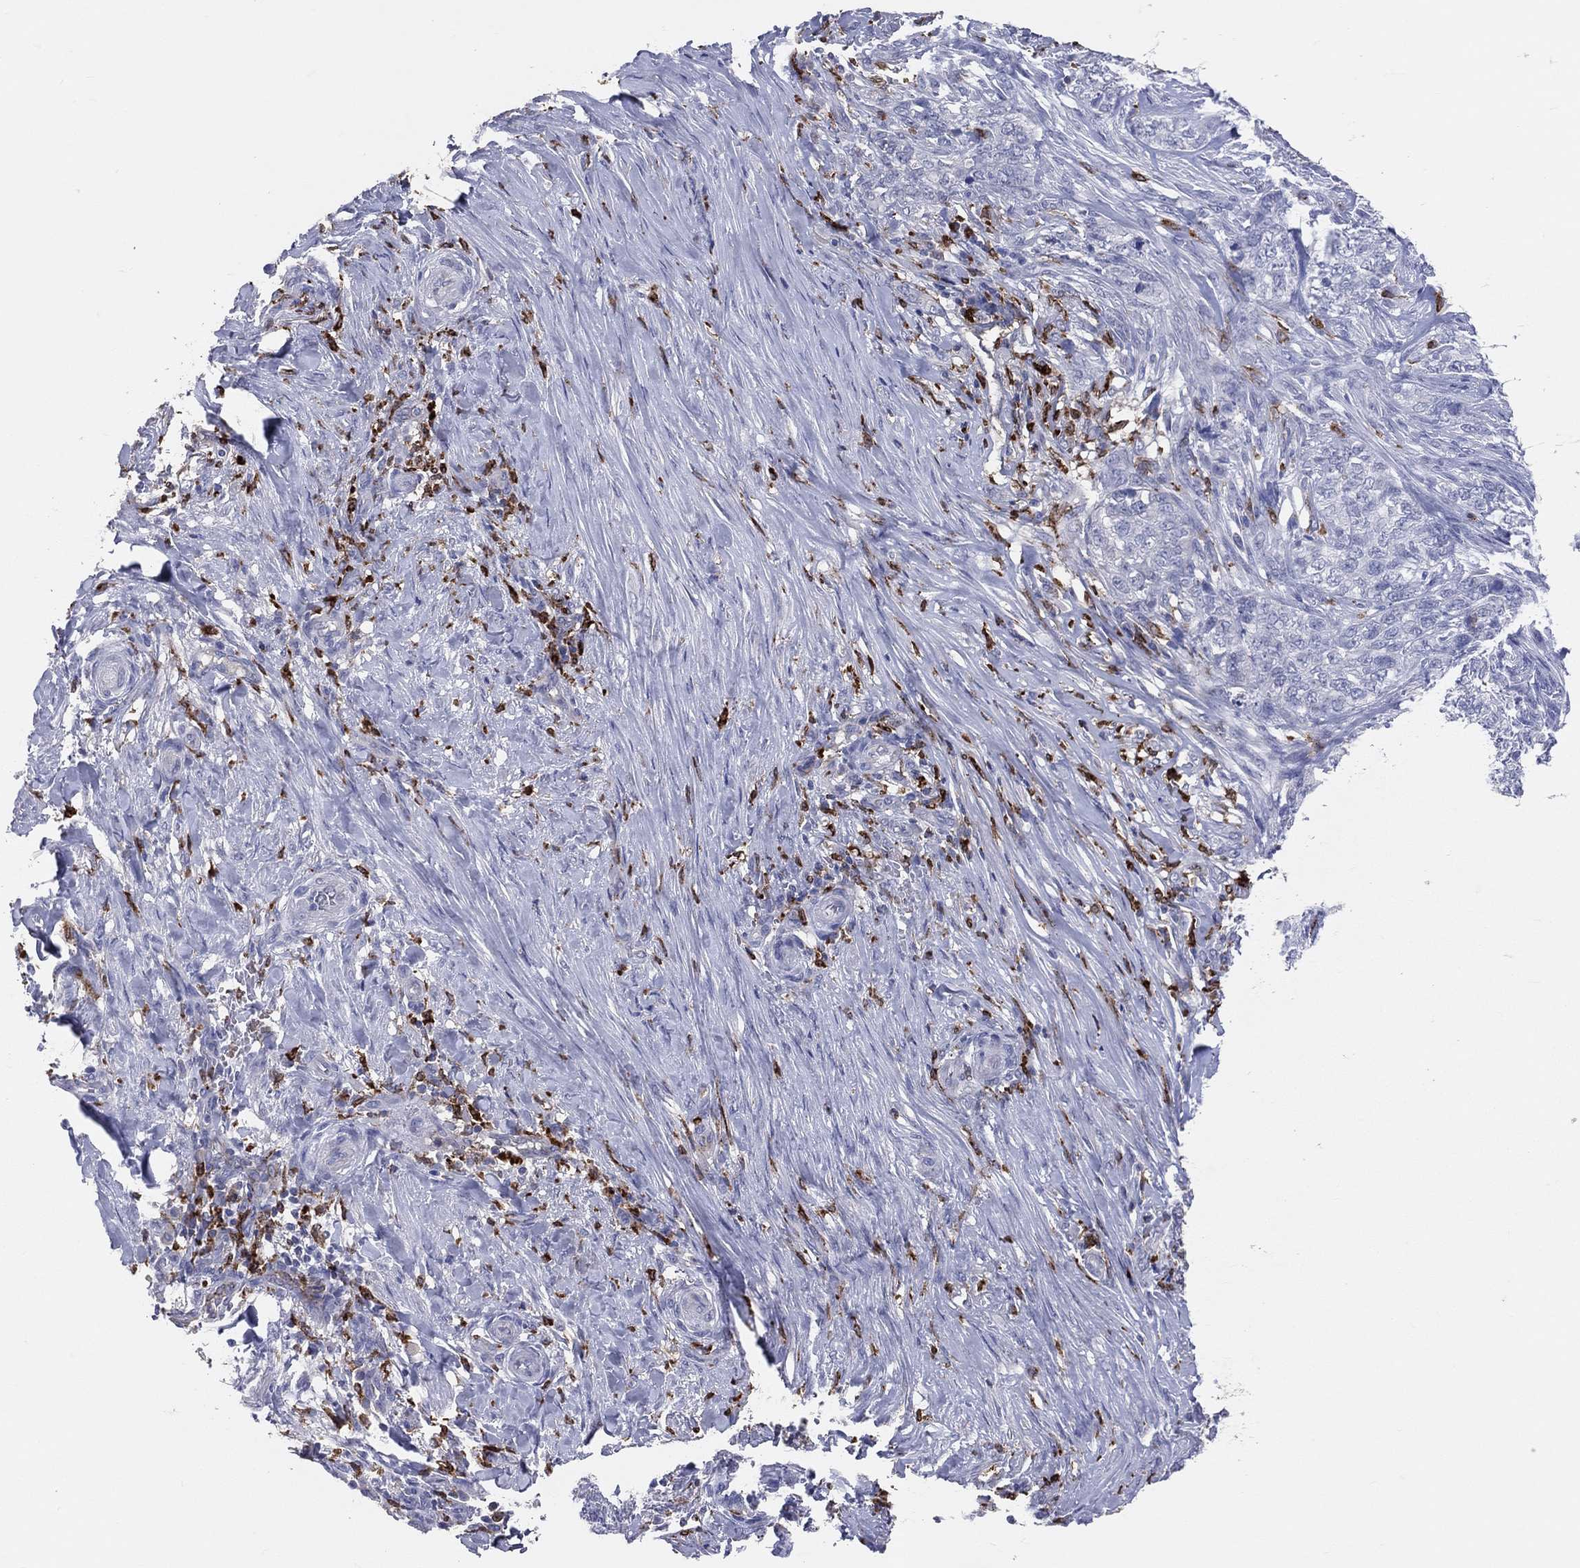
{"staining": {"intensity": "negative", "quantity": "none", "location": "none"}, "tissue": "skin cancer", "cell_type": "Tumor cells", "image_type": "cancer", "snomed": [{"axis": "morphology", "description": "Basal cell carcinoma"}, {"axis": "topography", "description": "Skin"}], "caption": "Skin basal cell carcinoma was stained to show a protein in brown. There is no significant expression in tumor cells.", "gene": "CD74", "patient": {"sex": "female", "age": 69}}